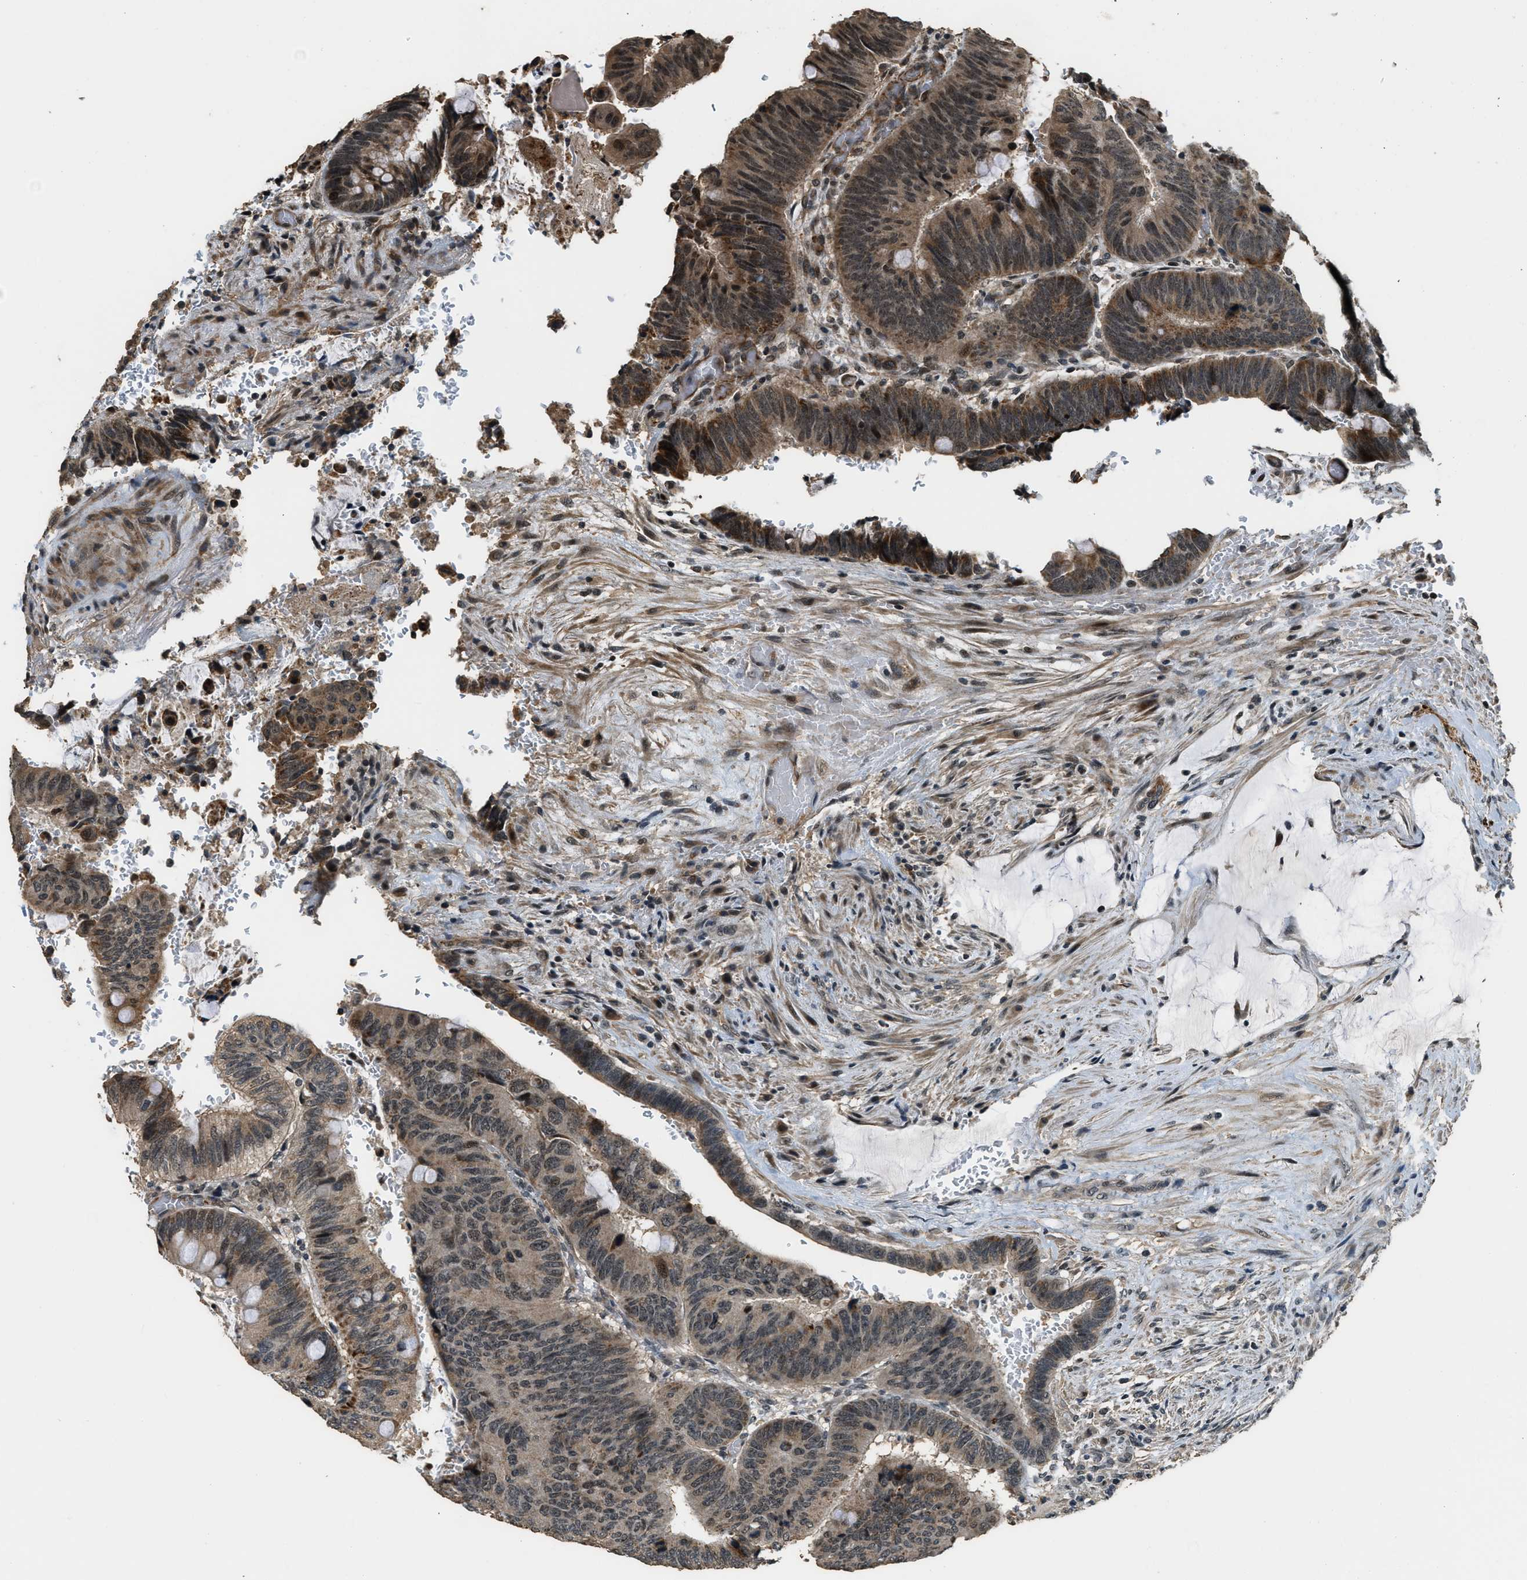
{"staining": {"intensity": "moderate", "quantity": ">75%", "location": "cytoplasmic/membranous,nuclear"}, "tissue": "colorectal cancer", "cell_type": "Tumor cells", "image_type": "cancer", "snomed": [{"axis": "morphology", "description": "Normal tissue, NOS"}, {"axis": "morphology", "description": "Adenocarcinoma, NOS"}, {"axis": "topography", "description": "Rectum"}], "caption": "Adenocarcinoma (colorectal) stained with immunohistochemistry (IHC) displays moderate cytoplasmic/membranous and nuclear staining in about >75% of tumor cells.", "gene": "MED21", "patient": {"sex": "male", "age": 92}}